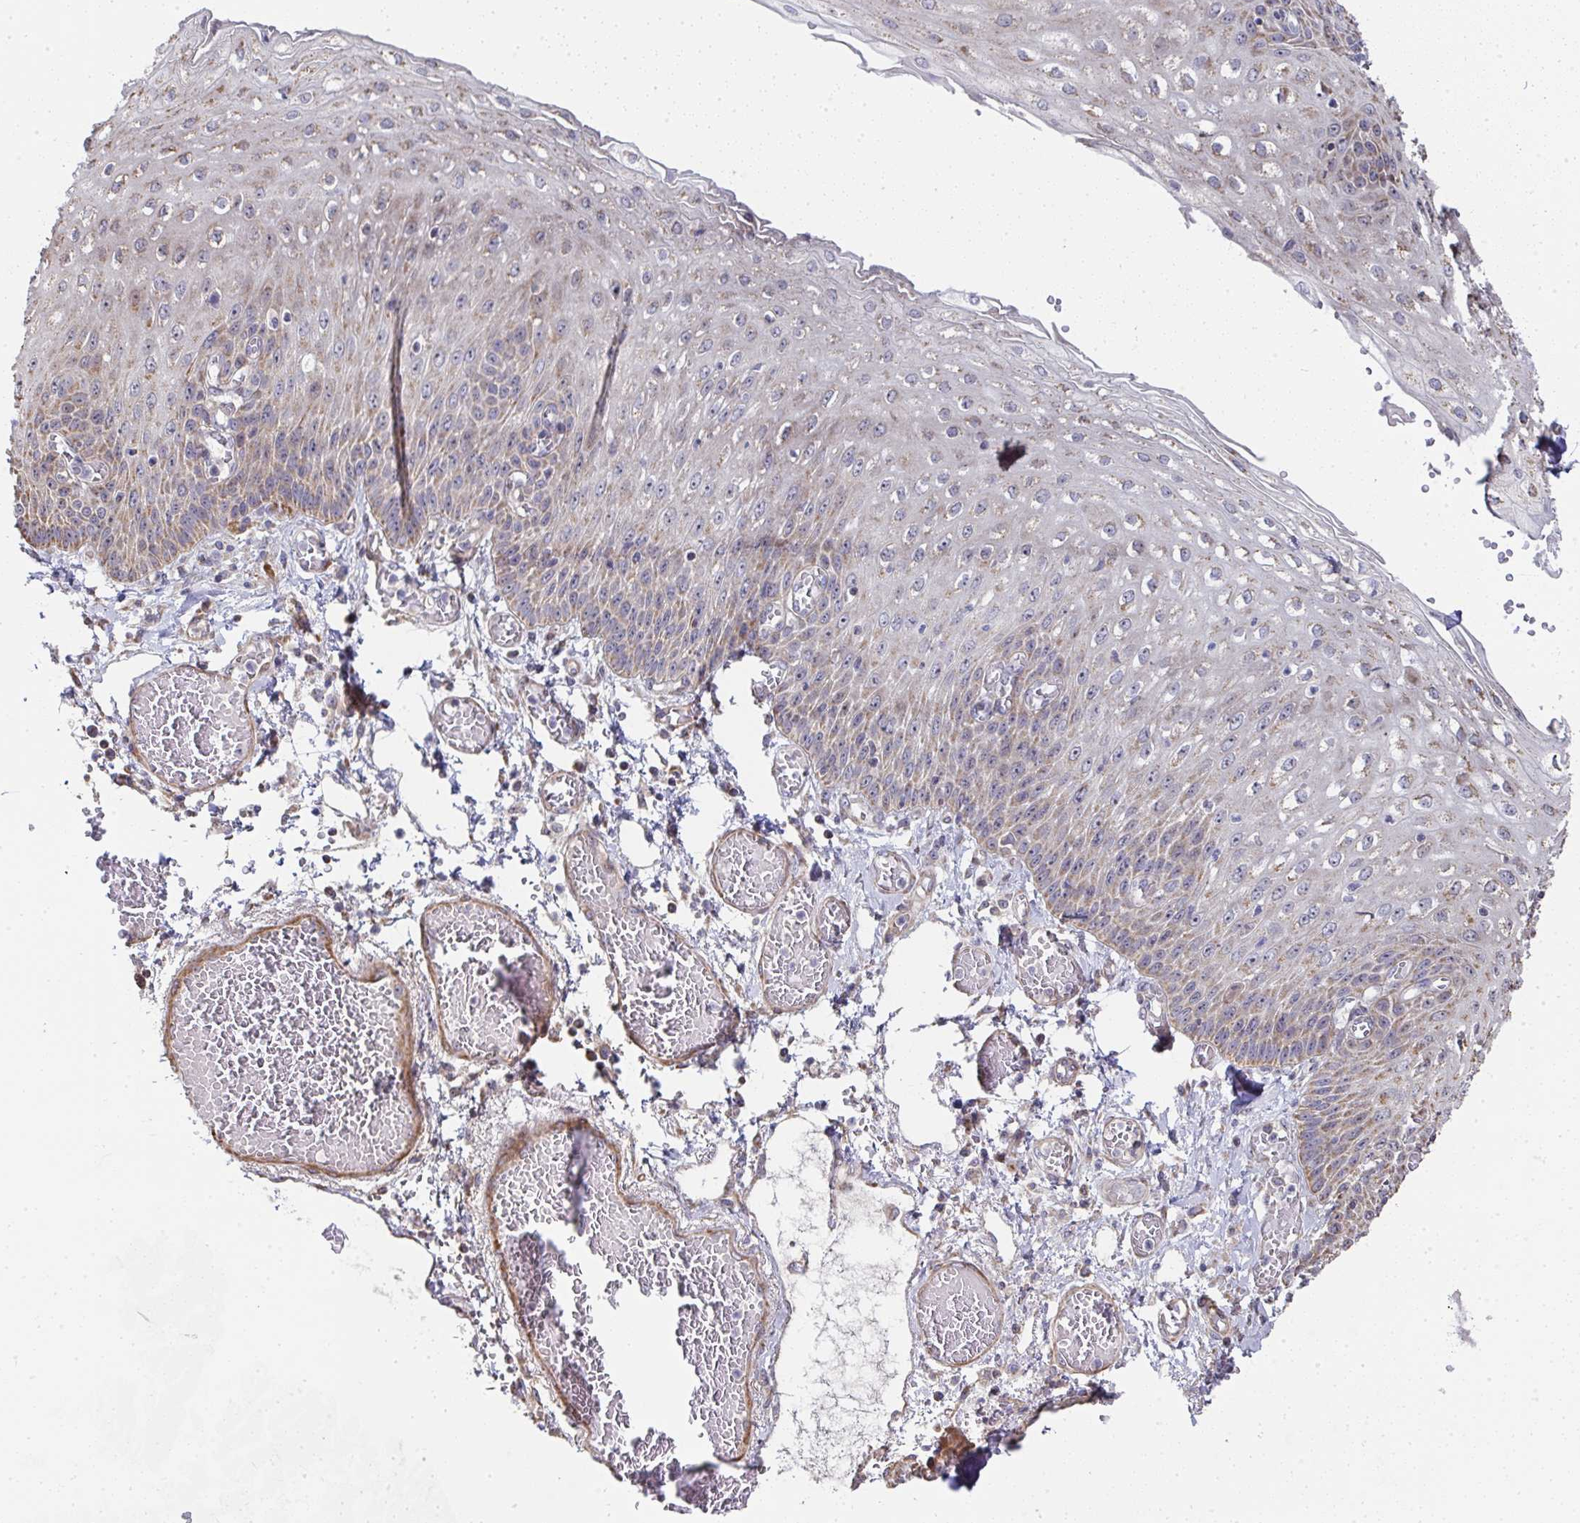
{"staining": {"intensity": "moderate", "quantity": ">75%", "location": "cytoplasmic/membranous"}, "tissue": "esophagus", "cell_type": "Squamous epithelial cells", "image_type": "normal", "snomed": [{"axis": "morphology", "description": "Normal tissue, NOS"}, {"axis": "morphology", "description": "Adenocarcinoma, NOS"}, {"axis": "topography", "description": "Esophagus"}], "caption": "Immunohistochemistry (IHC) photomicrograph of benign esophagus: esophagus stained using IHC exhibits medium levels of moderate protein expression localized specifically in the cytoplasmic/membranous of squamous epithelial cells, appearing as a cytoplasmic/membranous brown color.", "gene": "AGTPBP1", "patient": {"sex": "male", "age": 81}}